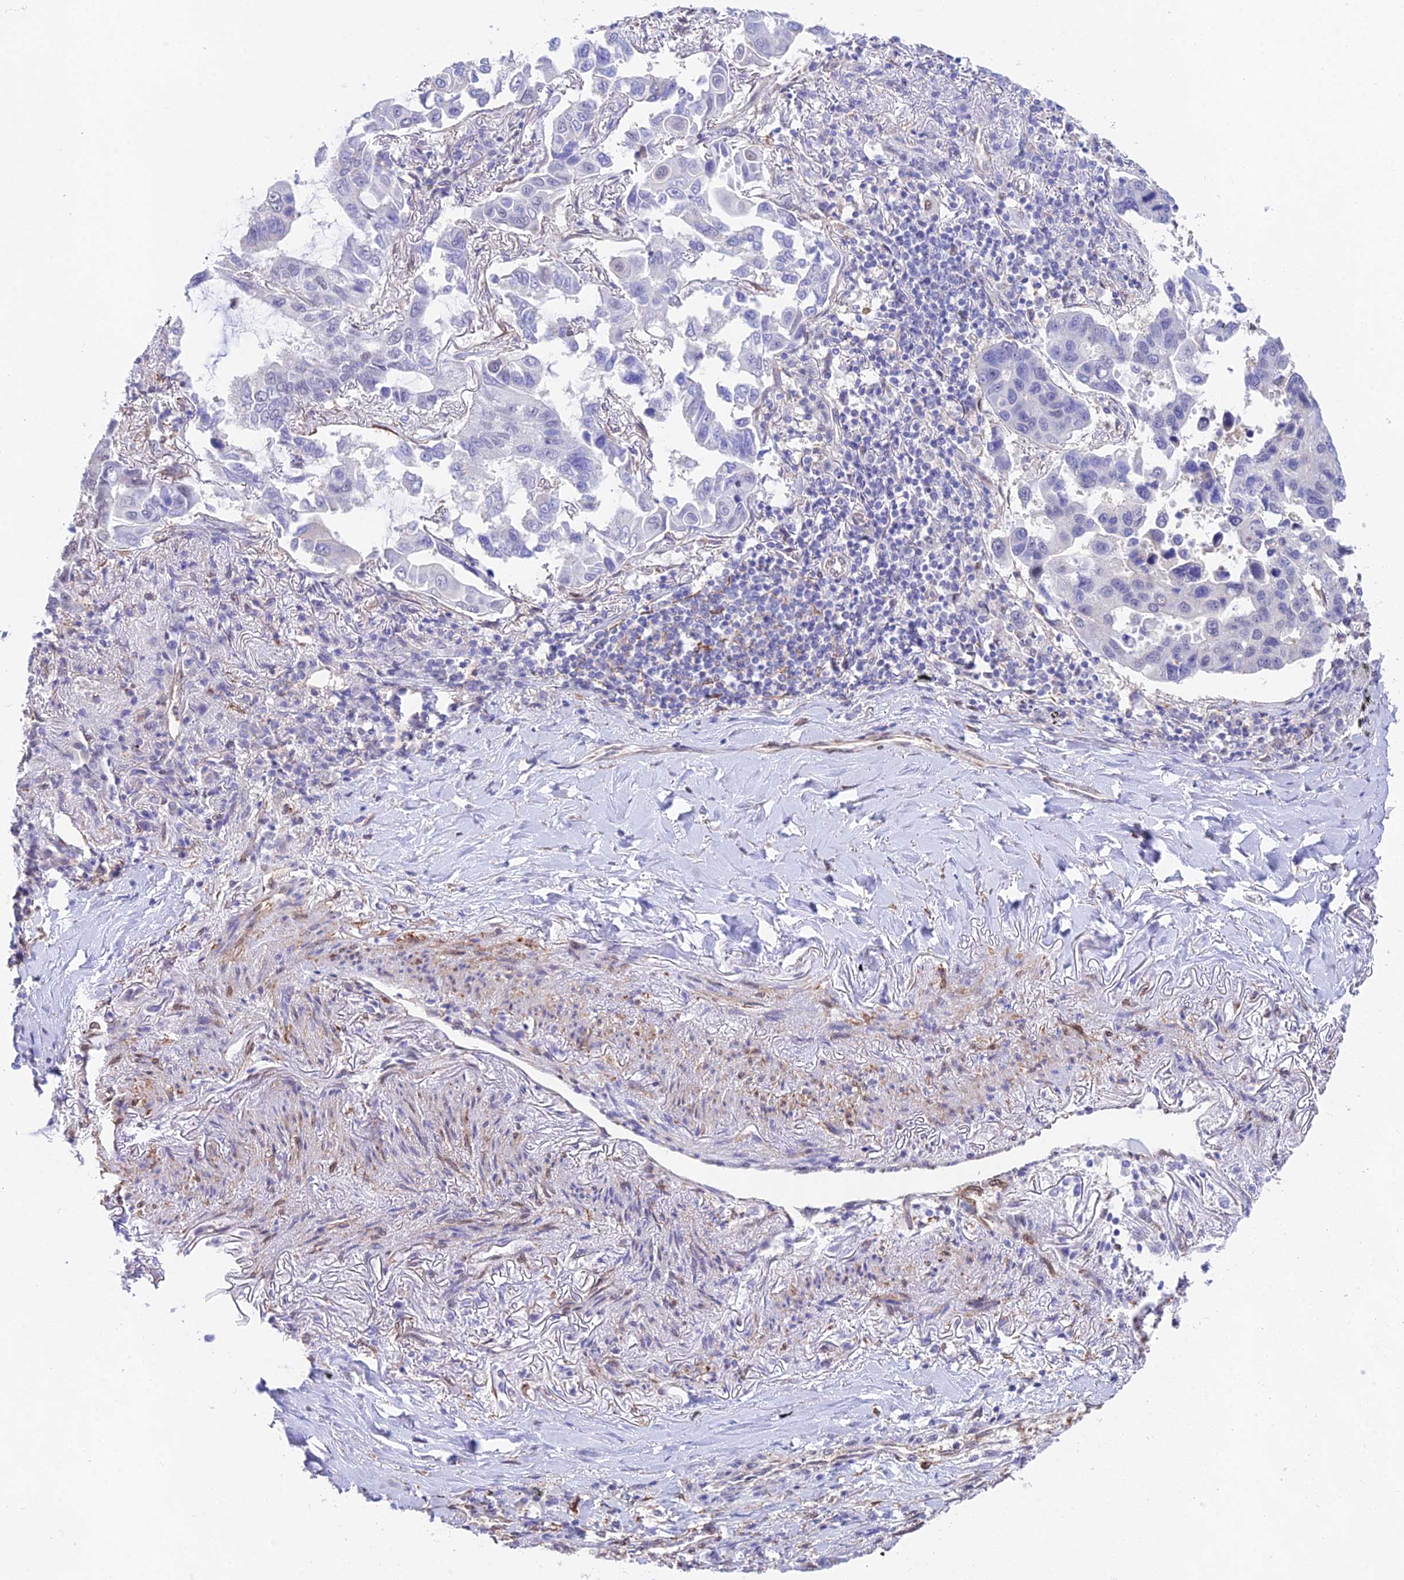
{"staining": {"intensity": "negative", "quantity": "none", "location": "none"}, "tissue": "lung cancer", "cell_type": "Tumor cells", "image_type": "cancer", "snomed": [{"axis": "morphology", "description": "Adenocarcinoma, NOS"}, {"axis": "topography", "description": "Lung"}], "caption": "A histopathology image of lung cancer stained for a protein shows no brown staining in tumor cells.", "gene": "MXRA7", "patient": {"sex": "male", "age": 64}}